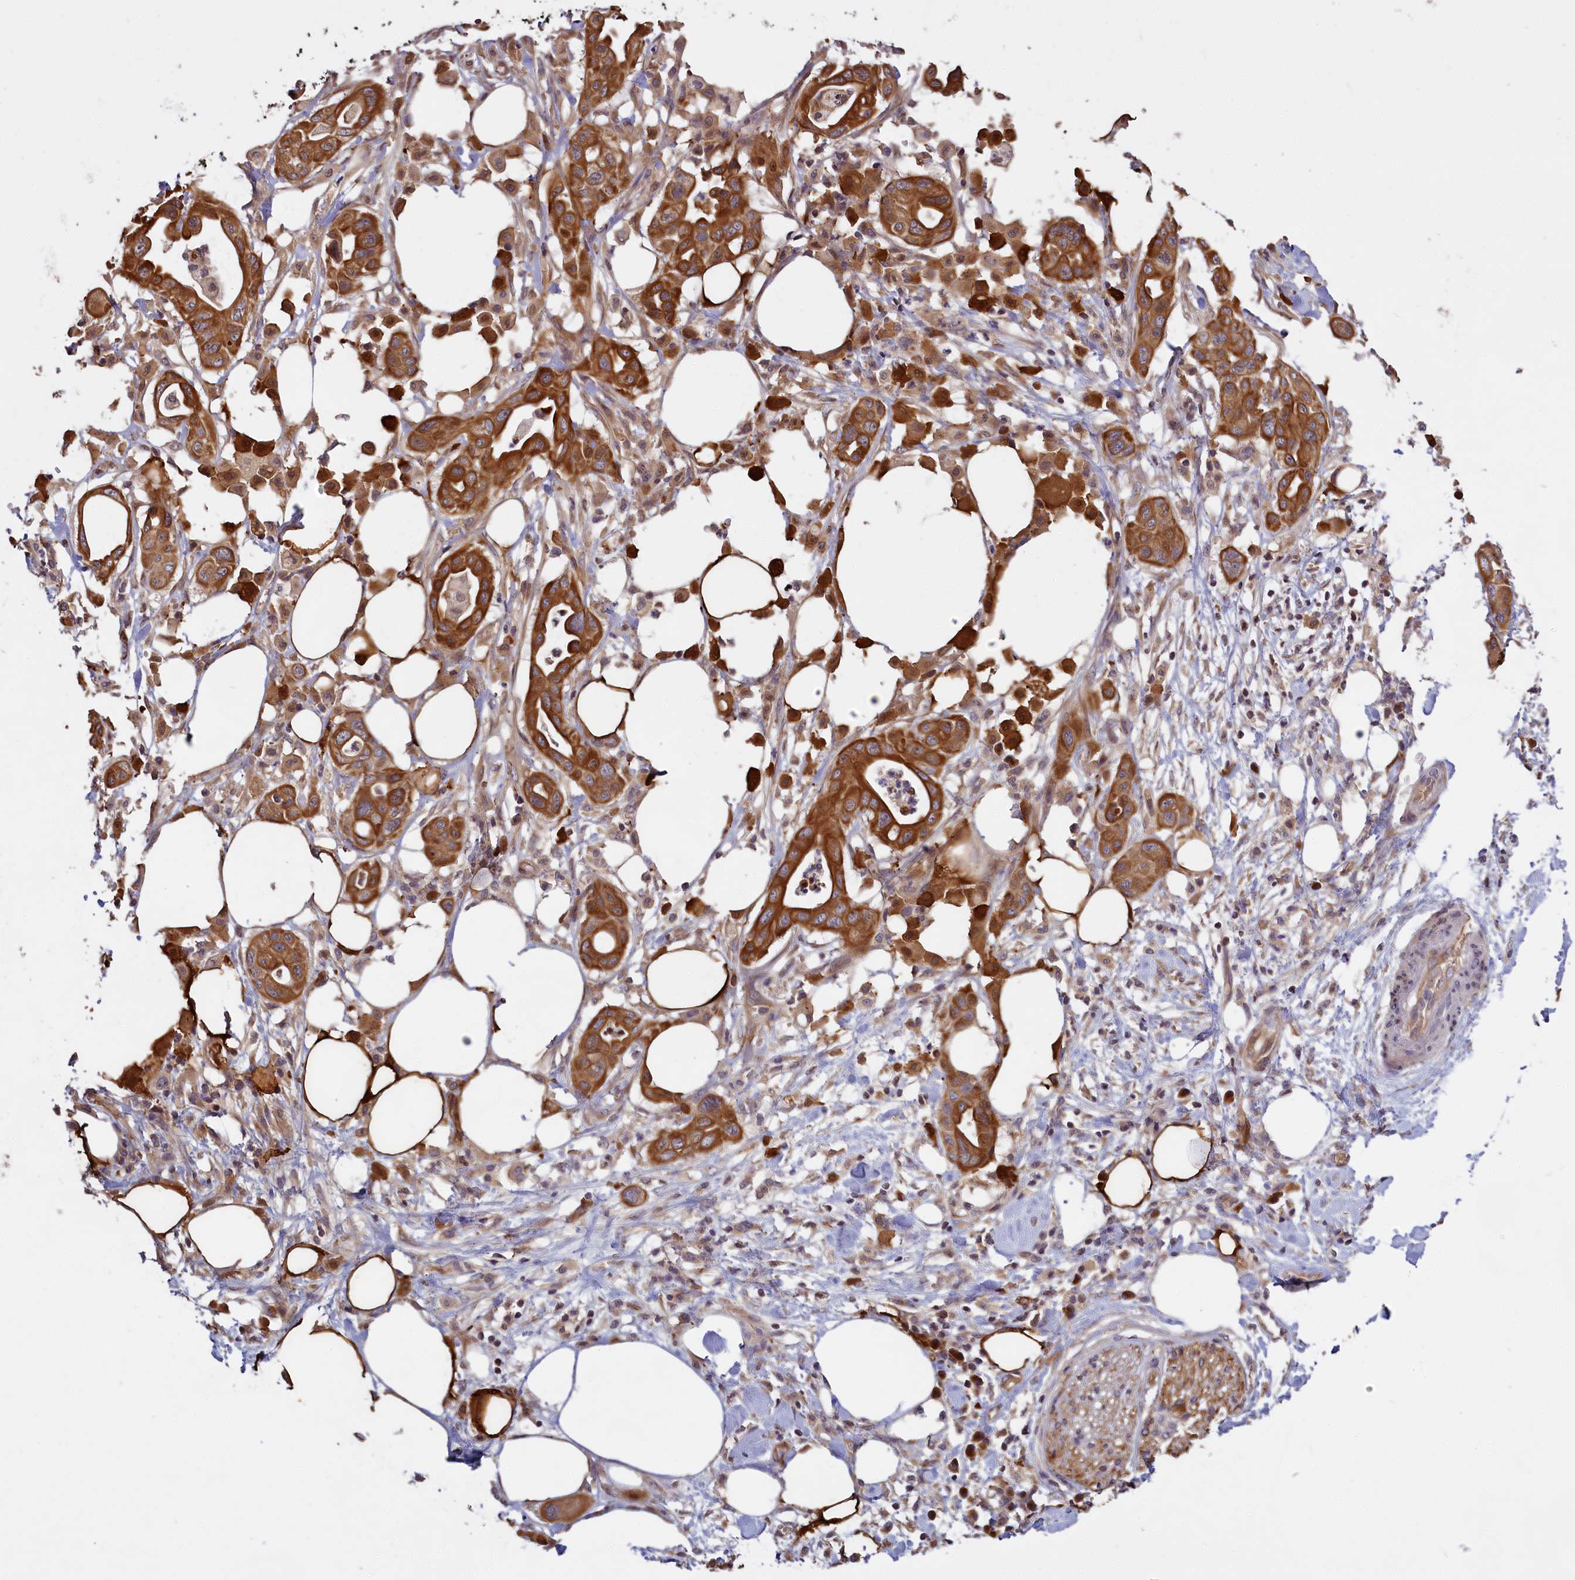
{"staining": {"intensity": "strong", "quantity": ">75%", "location": "cytoplasmic/membranous"}, "tissue": "pancreatic cancer", "cell_type": "Tumor cells", "image_type": "cancer", "snomed": [{"axis": "morphology", "description": "Adenocarcinoma, NOS"}, {"axis": "topography", "description": "Pancreas"}], "caption": "Tumor cells demonstrate strong cytoplasmic/membranous staining in about >75% of cells in adenocarcinoma (pancreatic). The staining was performed using DAB, with brown indicating positive protein expression. Nuclei are stained blue with hematoxylin.", "gene": "DENND1B", "patient": {"sex": "male", "age": 68}}